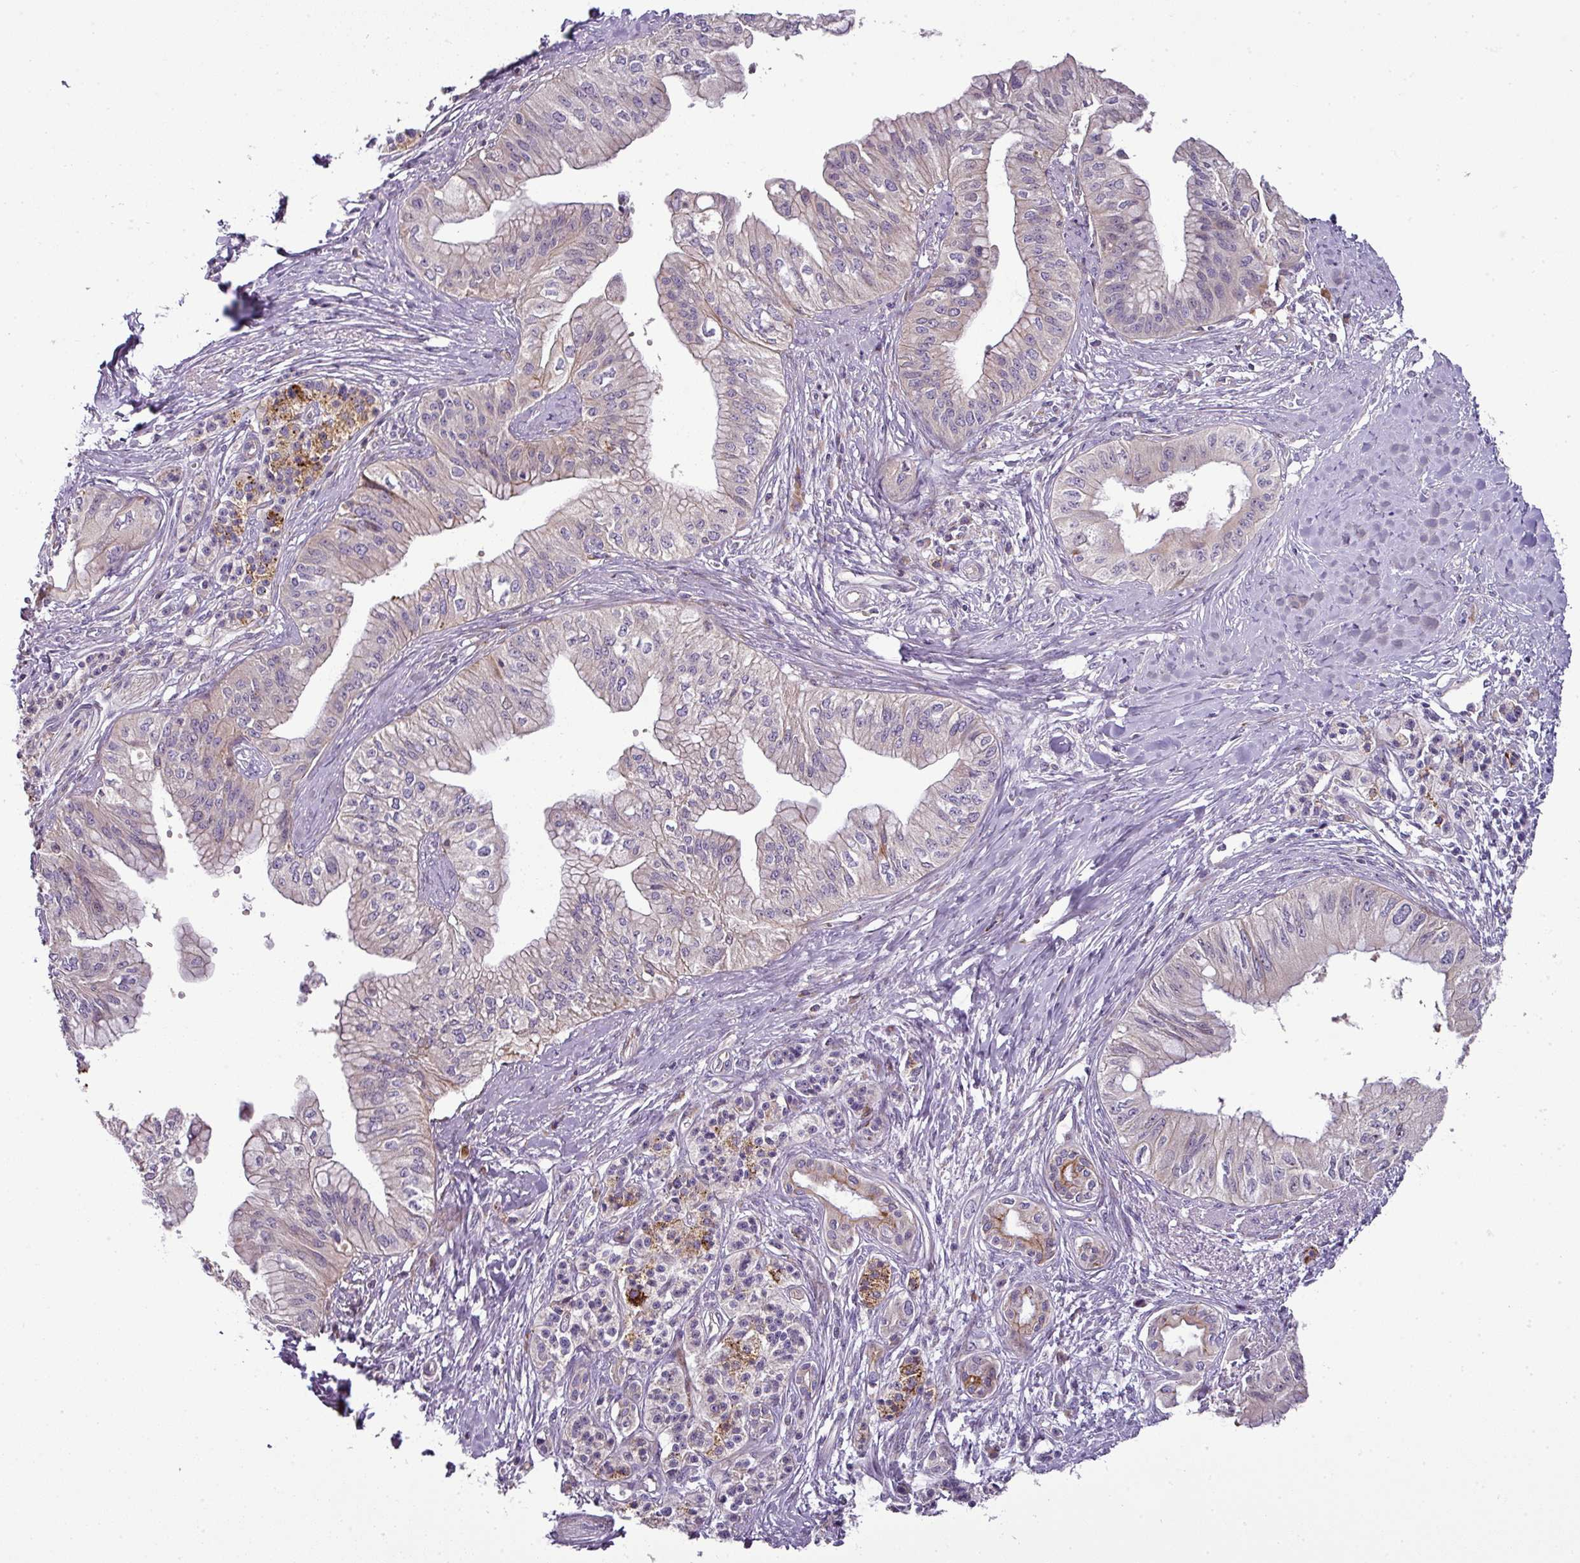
{"staining": {"intensity": "negative", "quantity": "none", "location": "none"}, "tissue": "pancreatic cancer", "cell_type": "Tumor cells", "image_type": "cancer", "snomed": [{"axis": "morphology", "description": "Adenocarcinoma, NOS"}, {"axis": "topography", "description": "Pancreas"}], "caption": "Tumor cells are negative for brown protein staining in pancreatic adenocarcinoma. The staining was performed using DAB (3,3'-diaminobenzidine) to visualize the protein expression in brown, while the nuclei were stained in blue with hematoxylin (Magnification: 20x).", "gene": "ATP6V1F", "patient": {"sex": "male", "age": 71}}